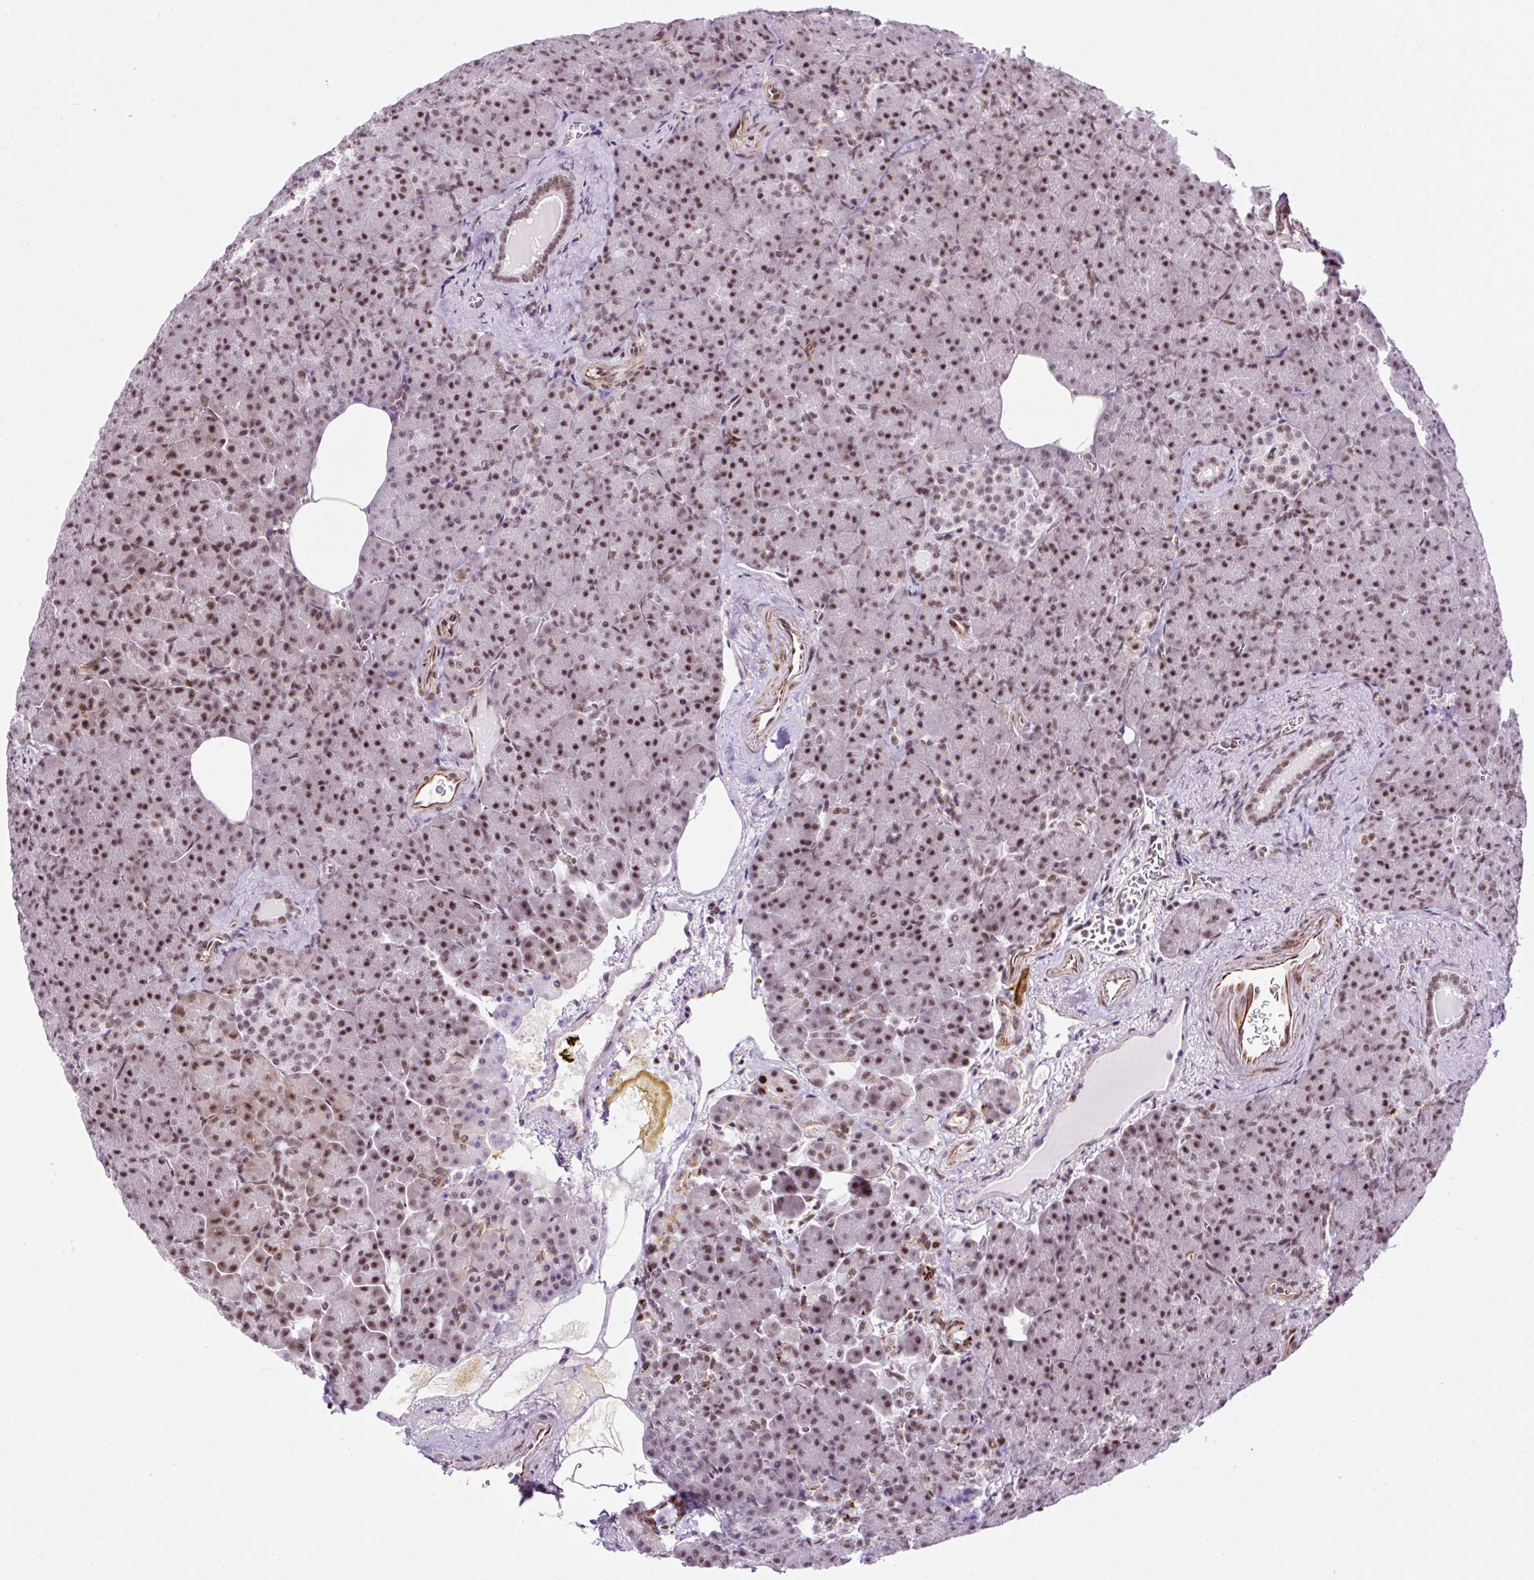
{"staining": {"intensity": "moderate", "quantity": ">75%", "location": "nuclear"}, "tissue": "pancreas", "cell_type": "Exocrine glandular cells", "image_type": "normal", "snomed": [{"axis": "morphology", "description": "Normal tissue, NOS"}, {"axis": "topography", "description": "Pancreas"}], "caption": "Immunohistochemistry (IHC) staining of benign pancreas, which demonstrates medium levels of moderate nuclear staining in about >75% of exocrine glandular cells indicating moderate nuclear protein positivity. The staining was performed using DAB (3,3'-diaminobenzidine) (brown) for protein detection and nuclei were counterstained in hematoxylin (blue).", "gene": "FMC1", "patient": {"sex": "female", "age": 74}}